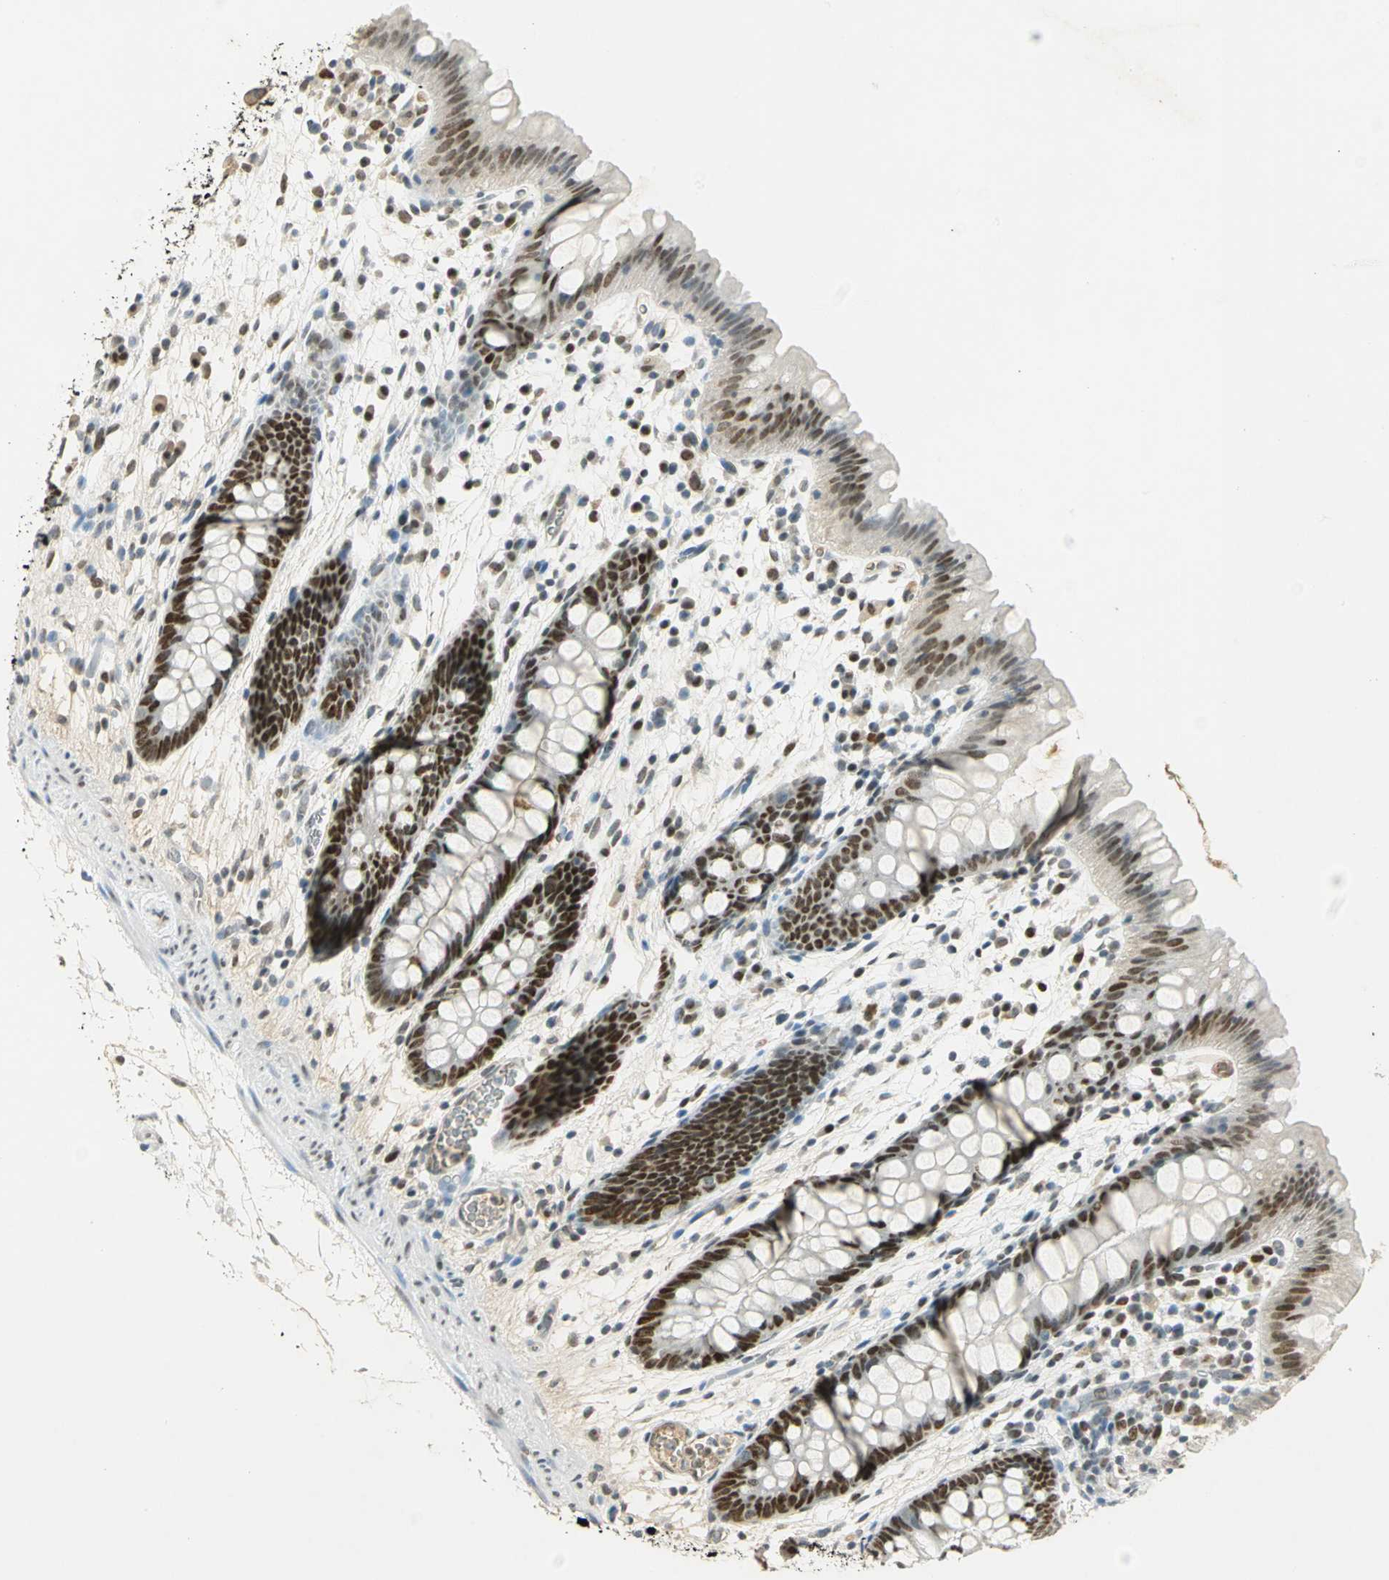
{"staining": {"intensity": "negative", "quantity": "none", "location": "none"}, "tissue": "colon", "cell_type": "Endothelial cells", "image_type": "normal", "snomed": [{"axis": "morphology", "description": "Normal tissue, NOS"}, {"axis": "topography", "description": "Smooth muscle"}, {"axis": "topography", "description": "Colon"}], "caption": "Histopathology image shows no significant protein positivity in endothelial cells of normal colon. The staining was performed using DAB to visualize the protein expression in brown, while the nuclei were stained in blue with hematoxylin (Magnification: 20x).", "gene": "AK6", "patient": {"sex": "male", "age": 67}}